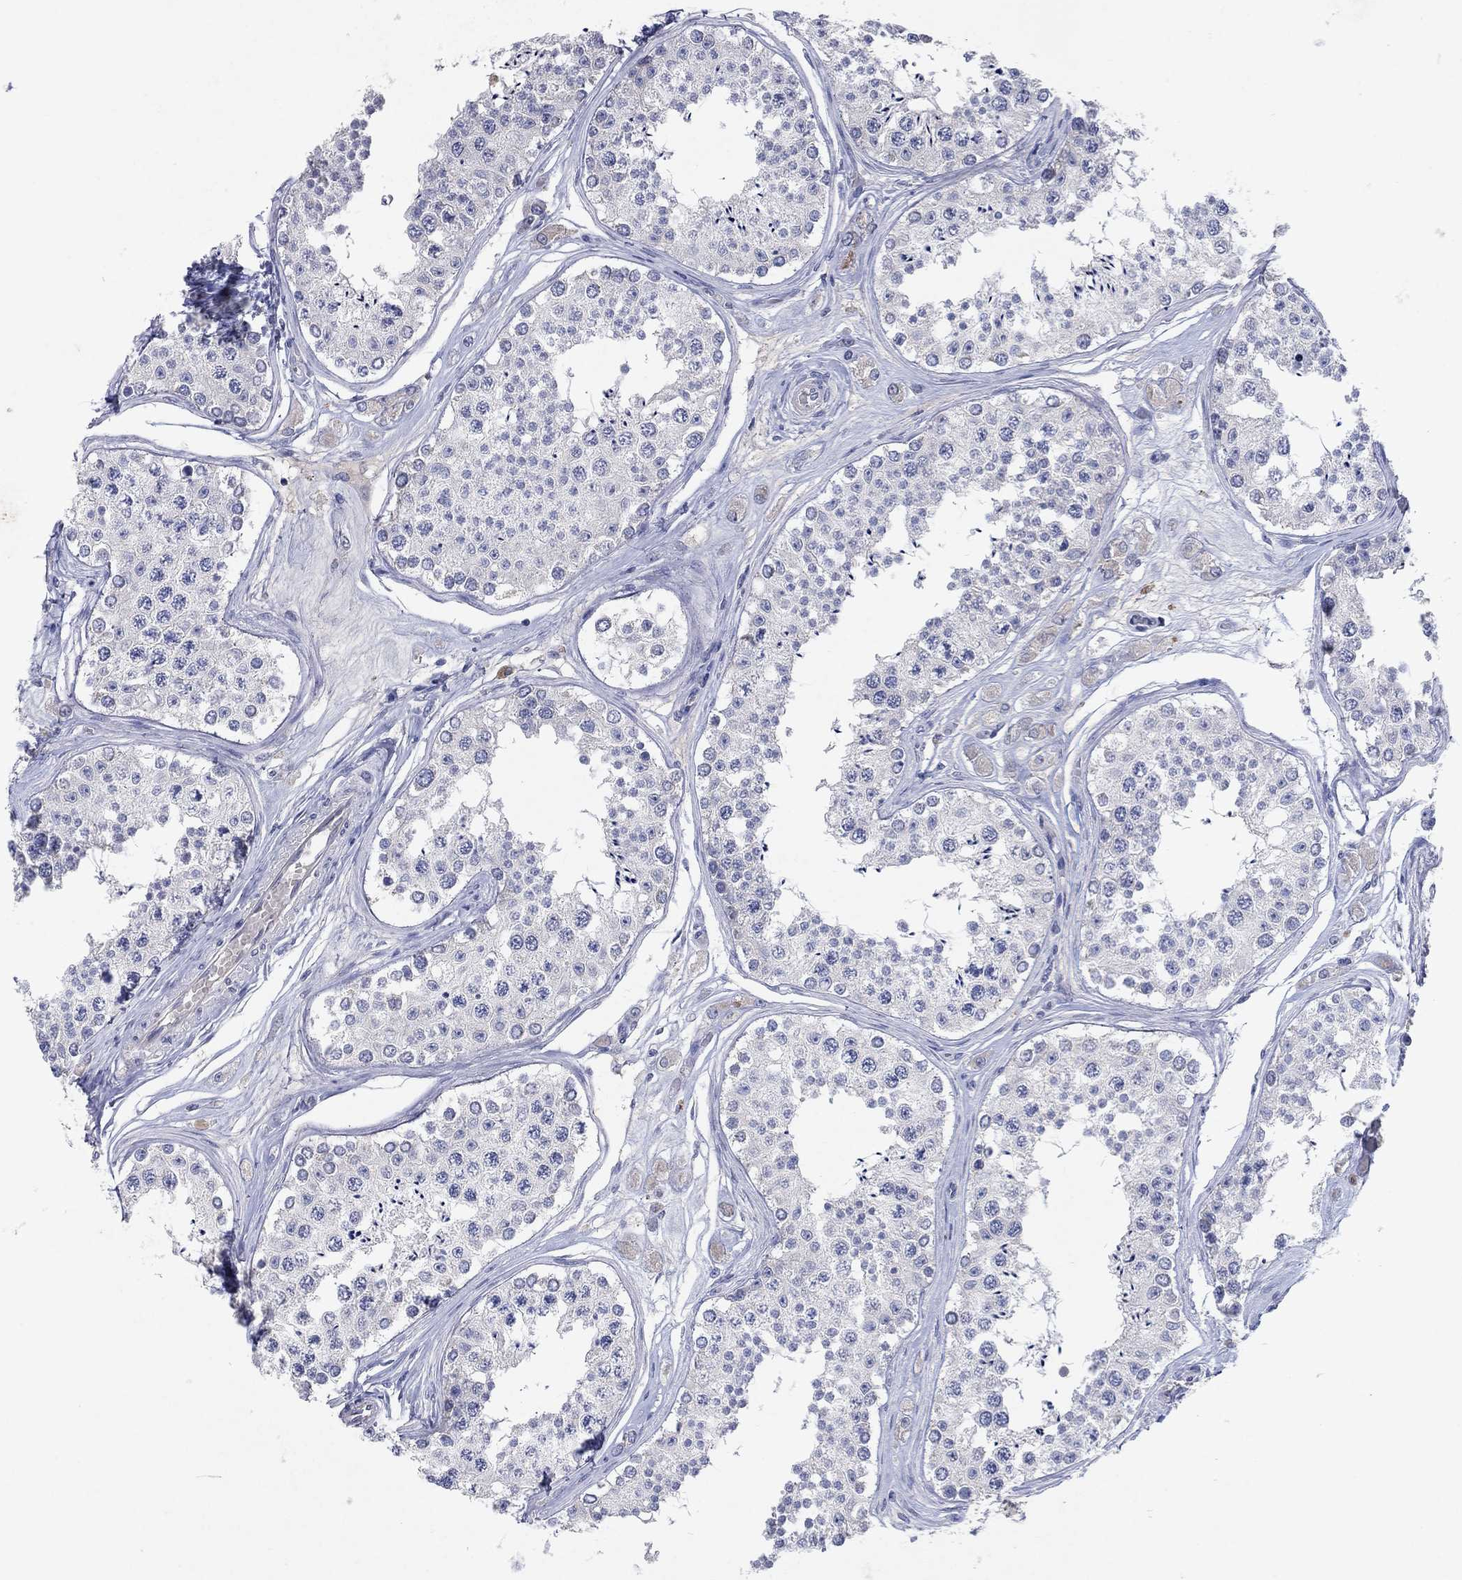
{"staining": {"intensity": "negative", "quantity": "none", "location": "none"}, "tissue": "testis", "cell_type": "Cells in seminiferous ducts", "image_type": "normal", "snomed": [{"axis": "morphology", "description": "Normal tissue, NOS"}, {"axis": "topography", "description": "Testis"}], "caption": "Cells in seminiferous ducts show no significant expression in benign testis.", "gene": "KRT40", "patient": {"sex": "male", "age": 25}}